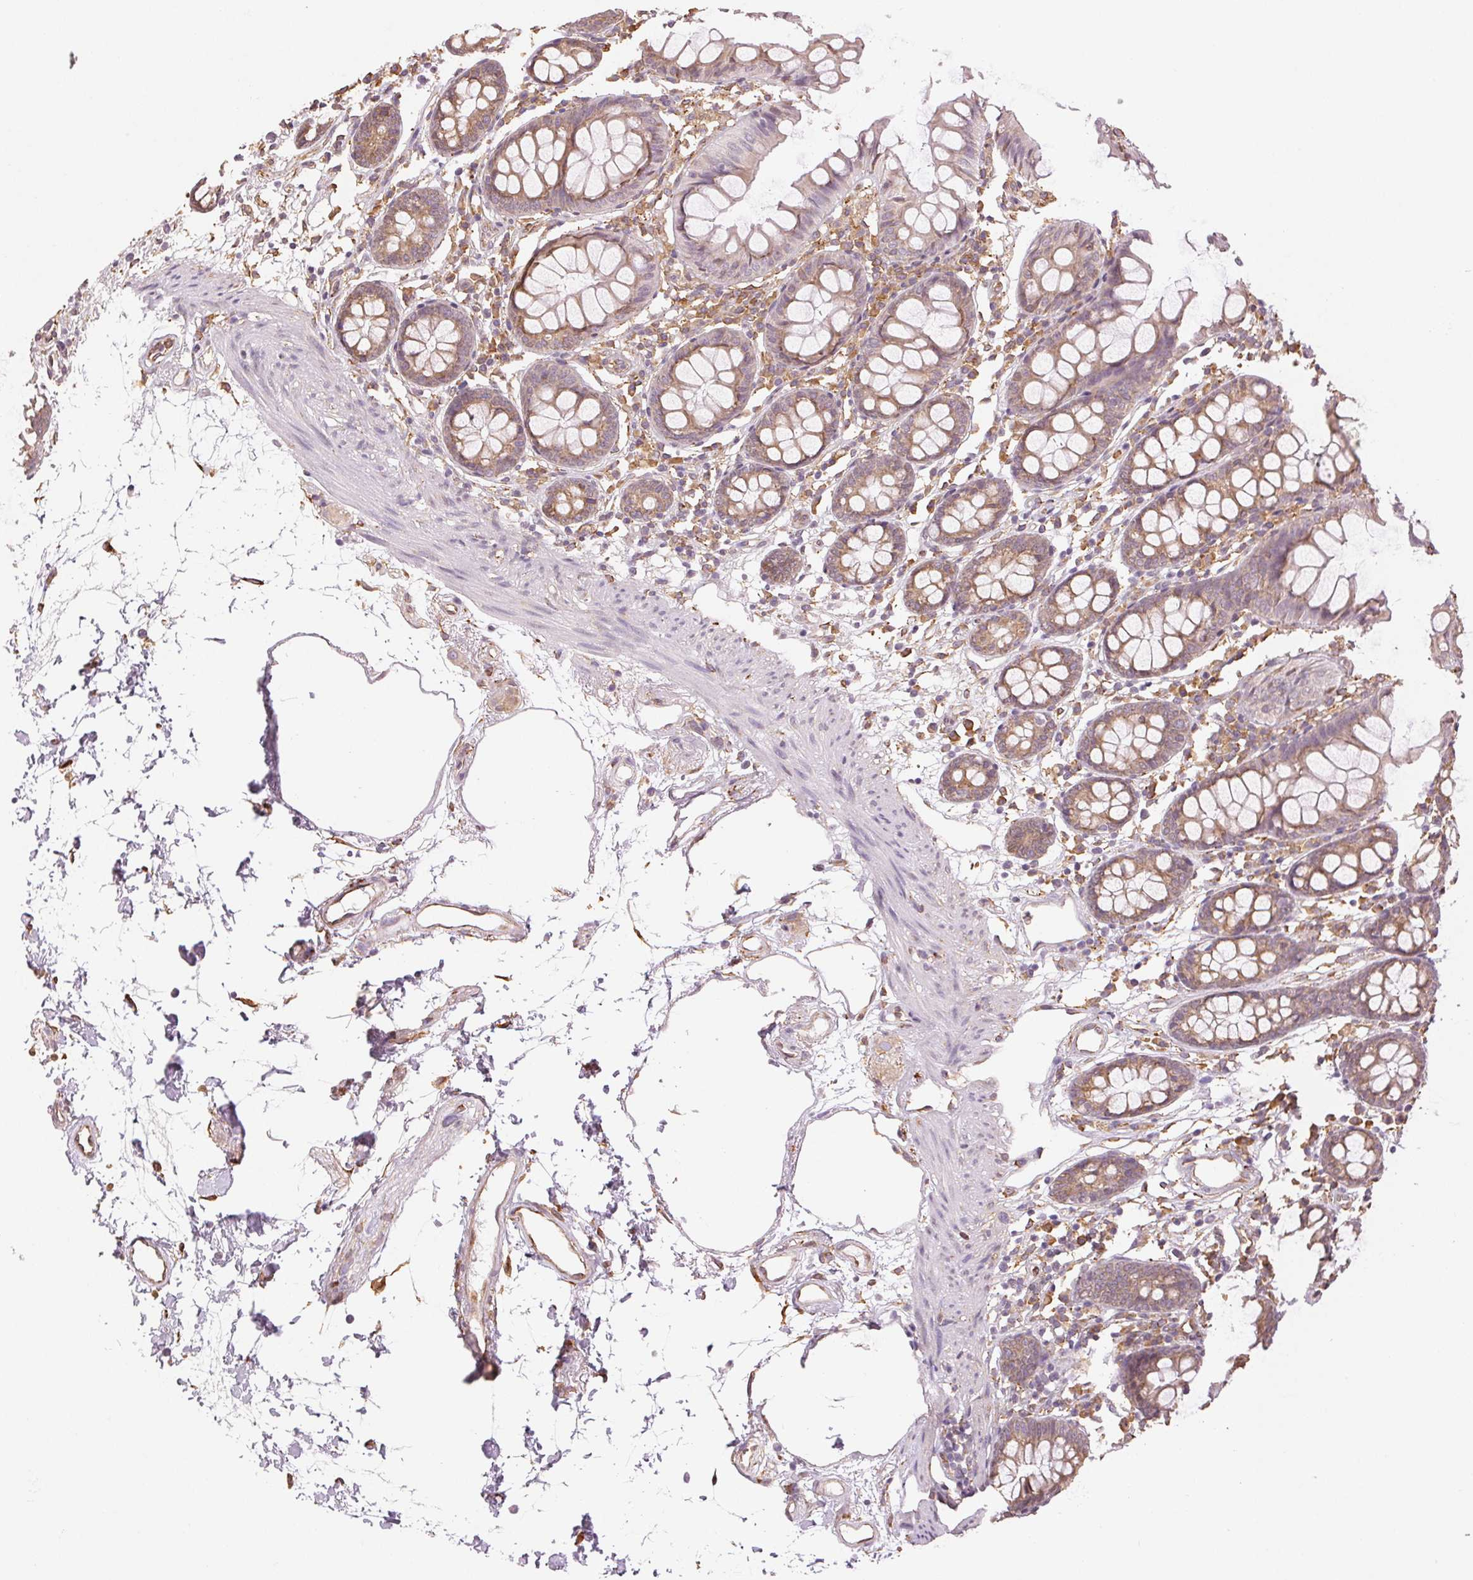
{"staining": {"intensity": "weak", "quantity": ">75%", "location": "cytoplasmic/membranous"}, "tissue": "colon", "cell_type": "Endothelial cells", "image_type": "normal", "snomed": [{"axis": "morphology", "description": "Normal tissue, NOS"}, {"axis": "topography", "description": "Colon"}], "caption": "High-power microscopy captured an IHC image of normal colon, revealing weak cytoplasmic/membranous expression in about >75% of endothelial cells.", "gene": "RCN3", "patient": {"sex": "female", "age": 84}}